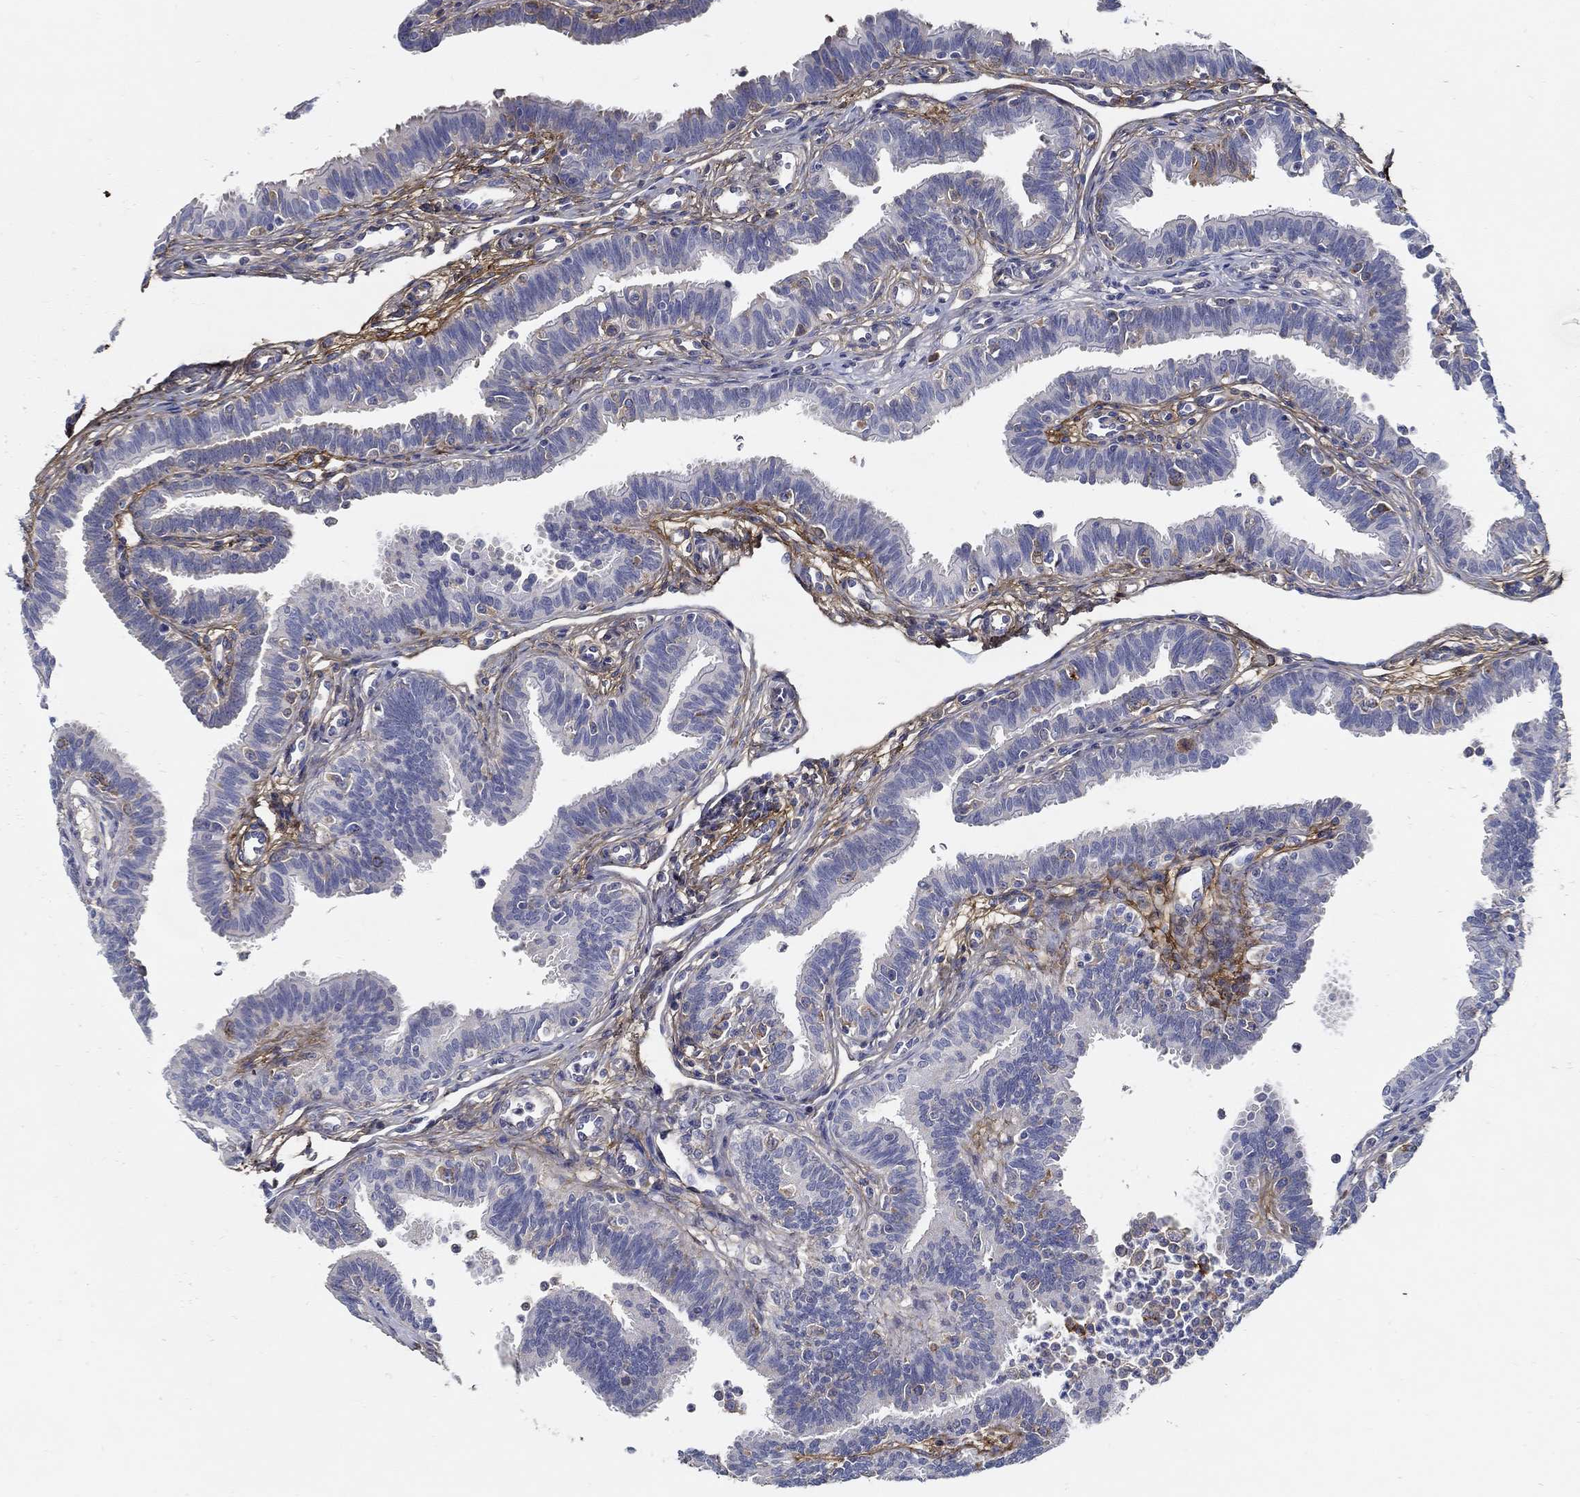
{"staining": {"intensity": "negative", "quantity": "none", "location": "none"}, "tissue": "fallopian tube", "cell_type": "Glandular cells", "image_type": "normal", "snomed": [{"axis": "morphology", "description": "Normal tissue, NOS"}, {"axis": "topography", "description": "Fallopian tube"}], "caption": "DAB (3,3'-diaminobenzidine) immunohistochemical staining of benign human fallopian tube reveals no significant staining in glandular cells. The staining is performed using DAB brown chromogen with nuclei counter-stained in using hematoxylin.", "gene": "TGFBI", "patient": {"sex": "female", "age": 36}}